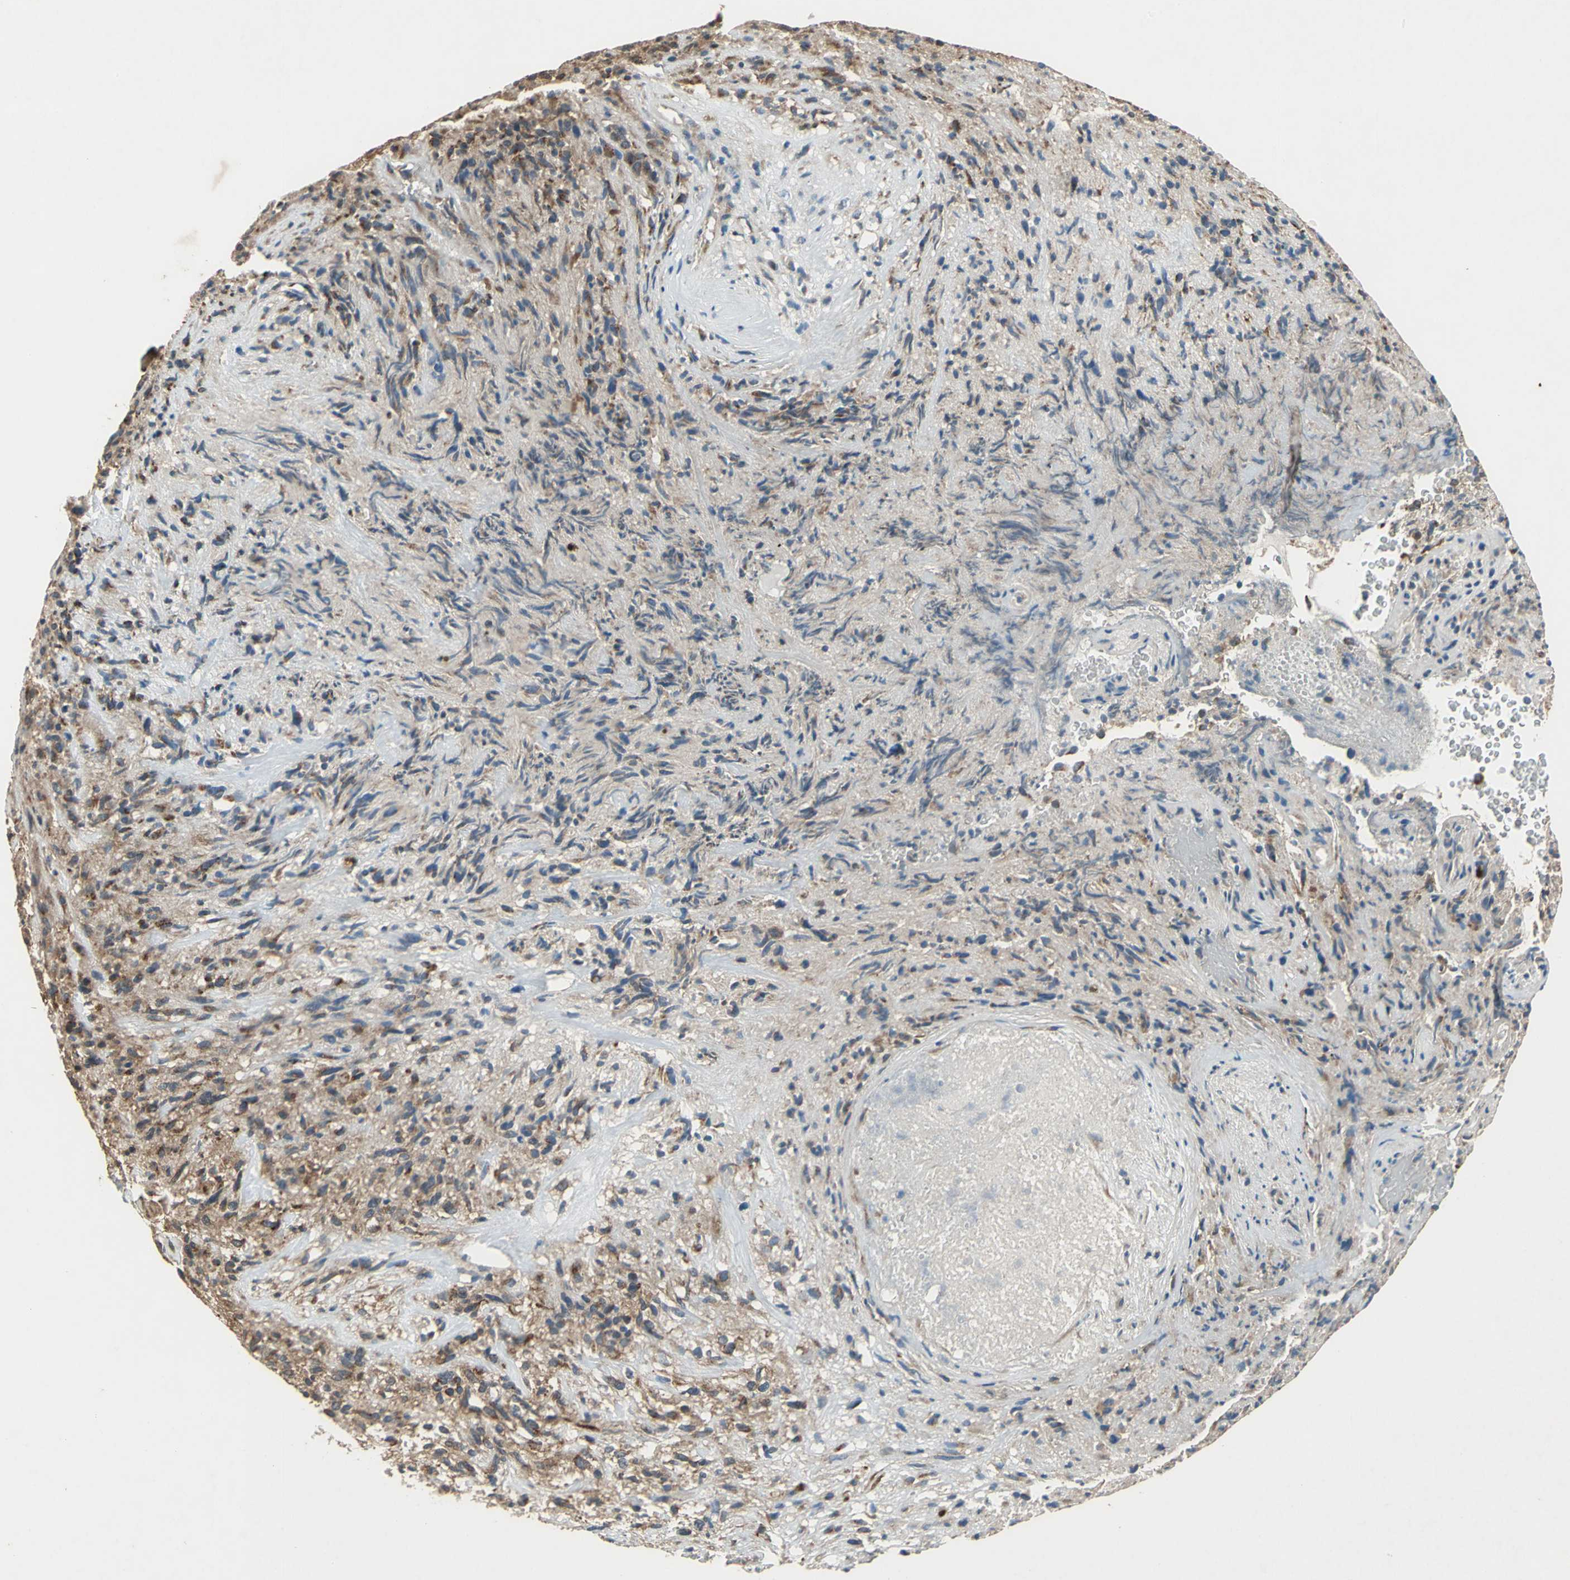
{"staining": {"intensity": "moderate", "quantity": "25%-75%", "location": "cytoplasmic/membranous"}, "tissue": "glioma", "cell_type": "Tumor cells", "image_type": "cancer", "snomed": [{"axis": "morphology", "description": "Normal tissue, NOS"}, {"axis": "morphology", "description": "Glioma, malignant, High grade"}, {"axis": "topography", "description": "Cerebral cortex"}], "caption": "Immunohistochemical staining of human malignant glioma (high-grade) shows medium levels of moderate cytoplasmic/membranous protein positivity in about 25%-75% of tumor cells.", "gene": "NFKBIE", "patient": {"sex": "male", "age": 75}}